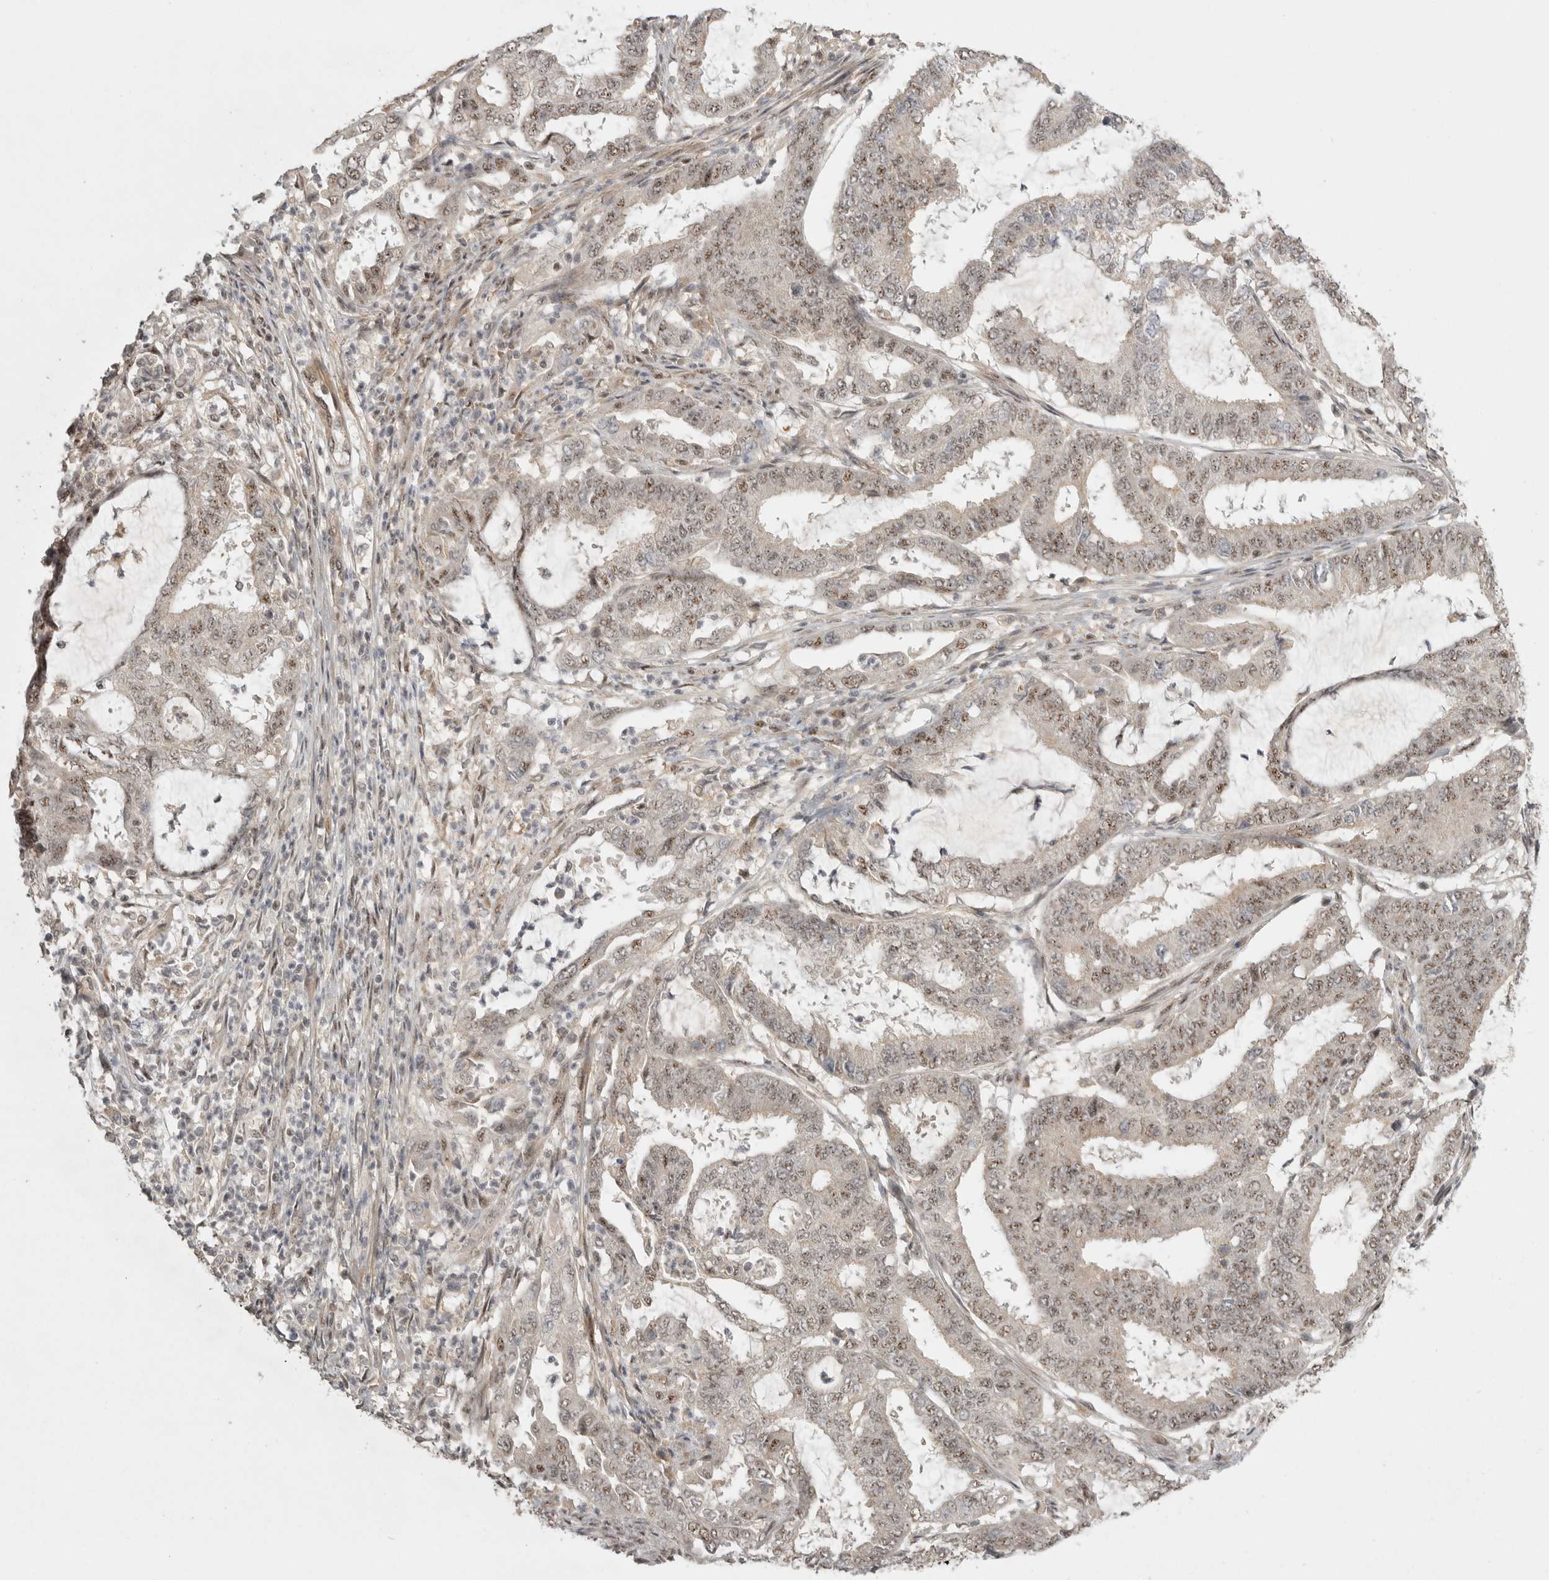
{"staining": {"intensity": "weak", "quantity": ">75%", "location": "nuclear"}, "tissue": "endometrial cancer", "cell_type": "Tumor cells", "image_type": "cancer", "snomed": [{"axis": "morphology", "description": "Adenocarcinoma, NOS"}, {"axis": "topography", "description": "Endometrium"}], "caption": "This is a micrograph of immunohistochemistry staining of adenocarcinoma (endometrial), which shows weak staining in the nuclear of tumor cells.", "gene": "POMP", "patient": {"sex": "female", "age": 51}}